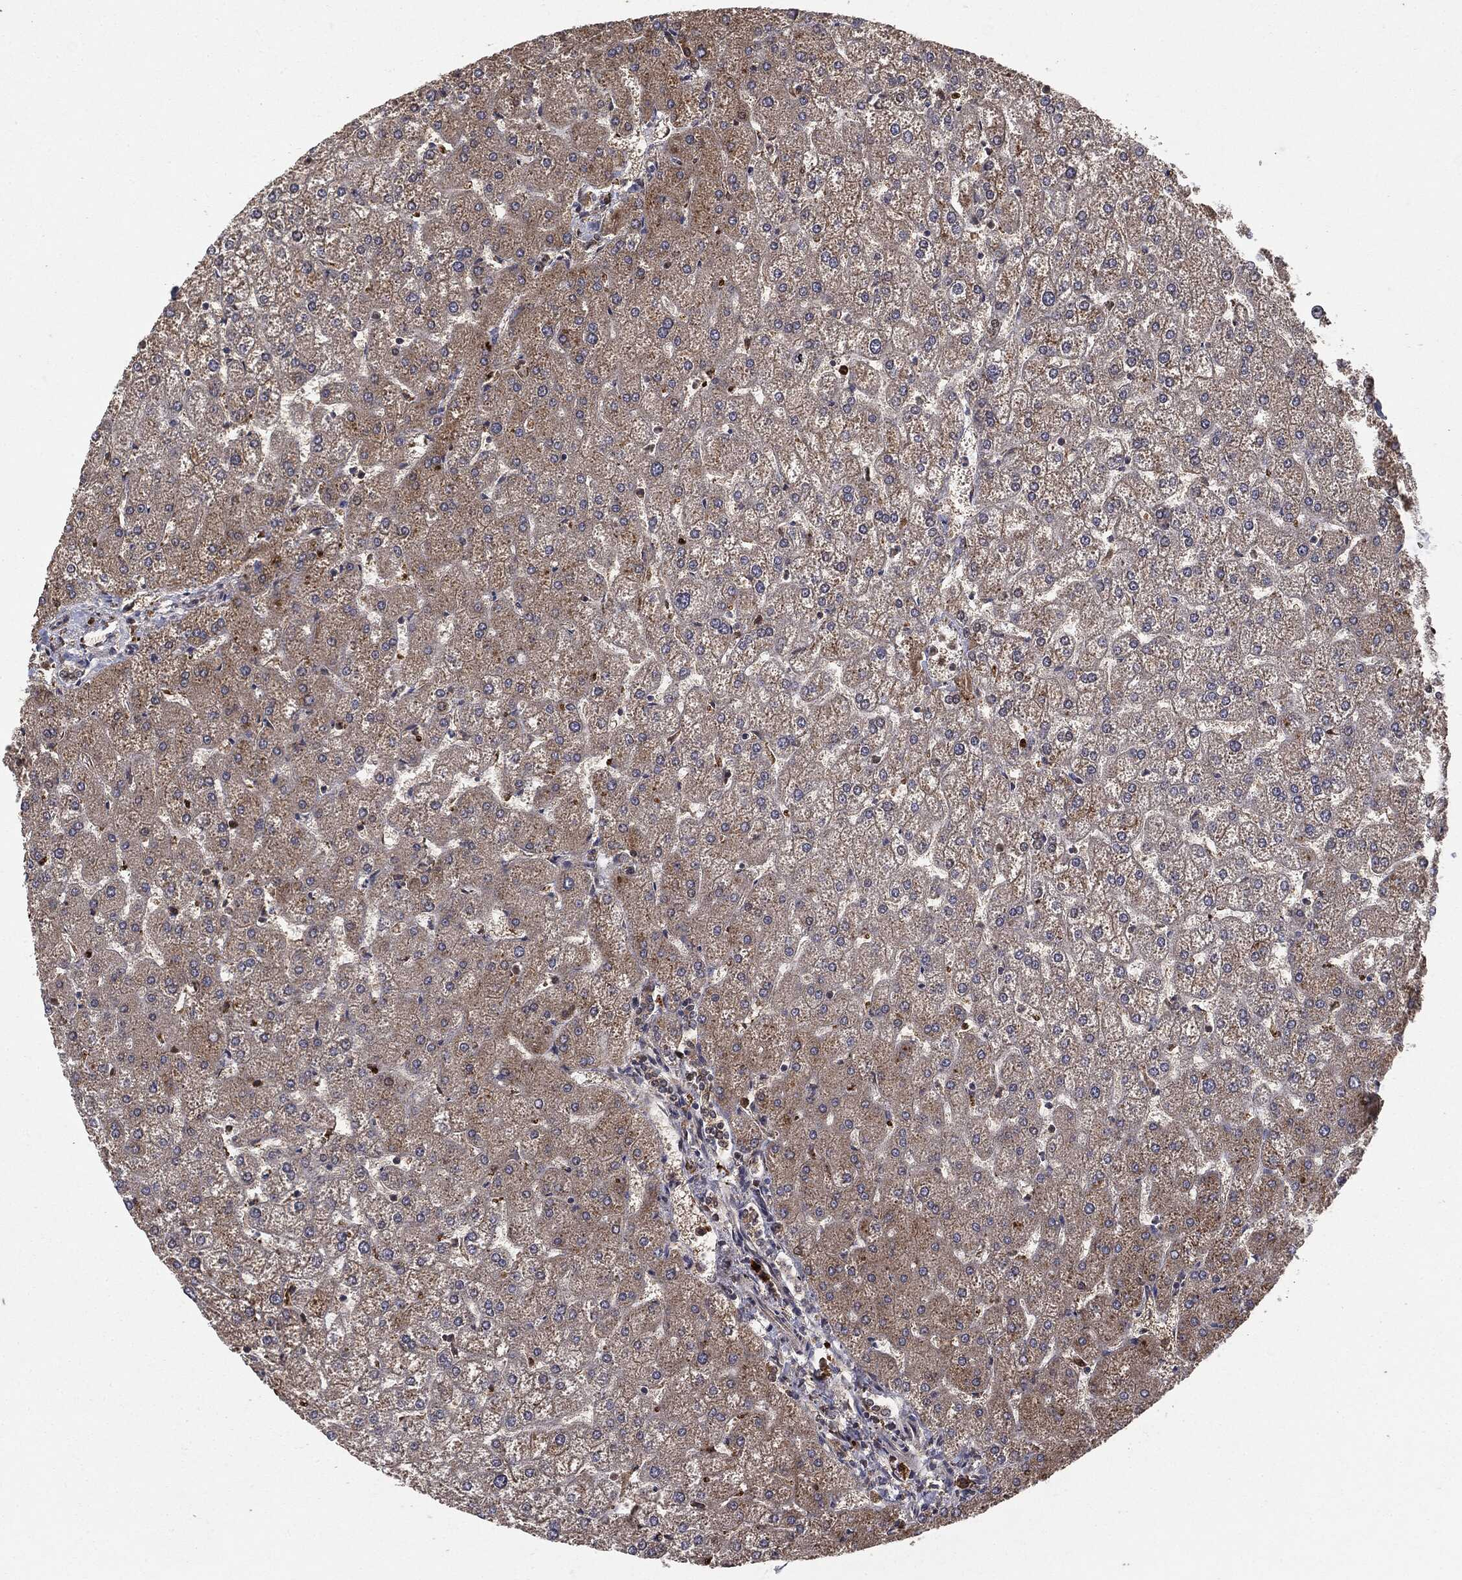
{"staining": {"intensity": "weak", "quantity": "<25%", "location": "cytoplasmic/membranous"}, "tissue": "liver", "cell_type": "Cholangiocytes", "image_type": "normal", "snomed": [{"axis": "morphology", "description": "Normal tissue, NOS"}, {"axis": "topography", "description": "Liver"}], "caption": "Immunohistochemistry image of benign liver: human liver stained with DAB demonstrates no significant protein expression in cholangiocytes.", "gene": "NME1", "patient": {"sex": "female", "age": 32}}